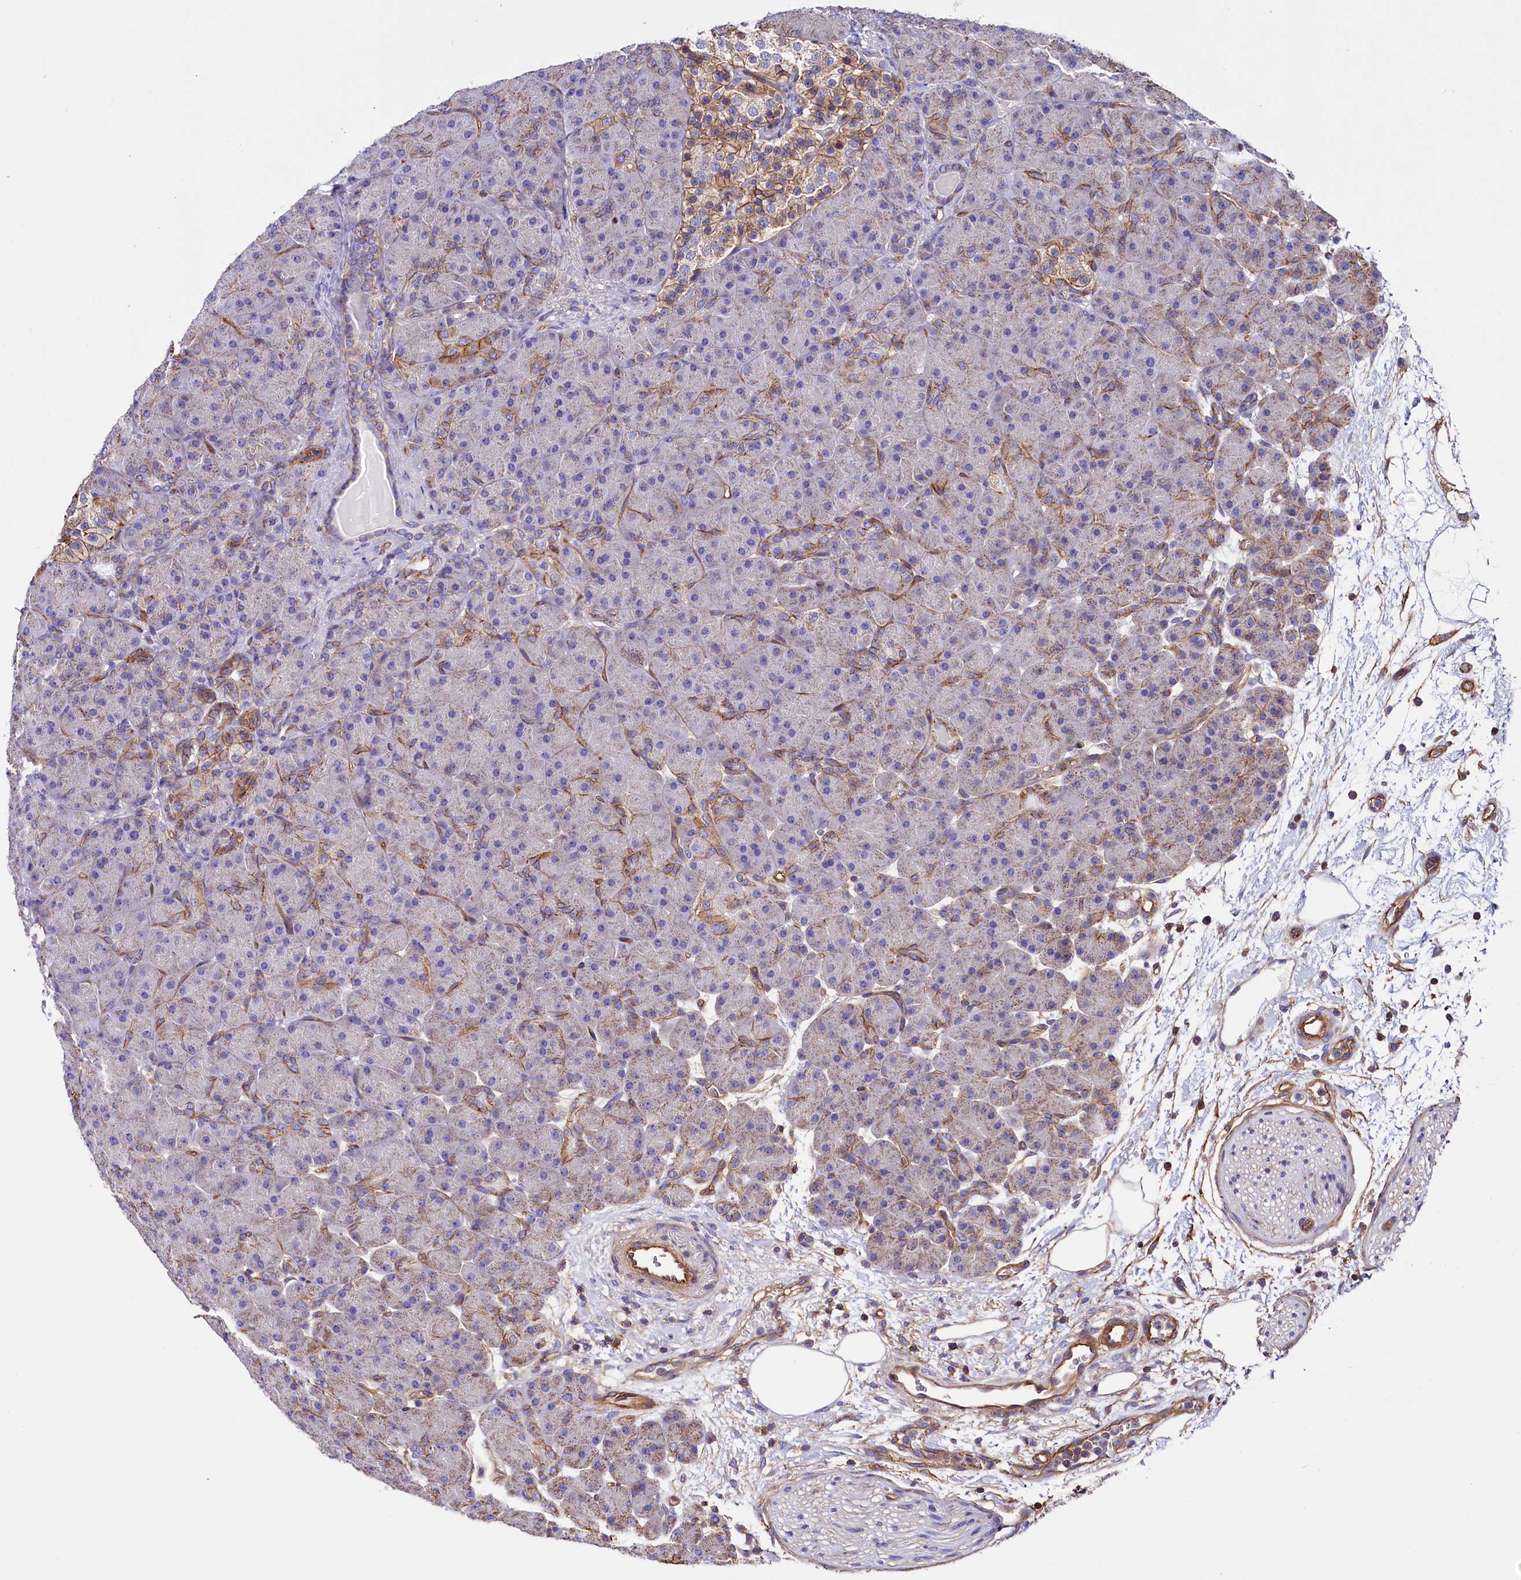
{"staining": {"intensity": "moderate", "quantity": "25%-75%", "location": "cytoplasmic/membranous"}, "tissue": "pancreas", "cell_type": "Exocrine glandular cells", "image_type": "normal", "snomed": [{"axis": "morphology", "description": "Normal tissue, NOS"}, {"axis": "topography", "description": "Pancreas"}], "caption": "Immunohistochemical staining of benign human pancreas exhibits moderate cytoplasmic/membranous protein staining in approximately 25%-75% of exocrine glandular cells. The staining is performed using DAB brown chromogen to label protein expression. The nuclei are counter-stained blue using hematoxylin.", "gene": "ATP2B4", "patient": {"sex": "male", "age": 66}}